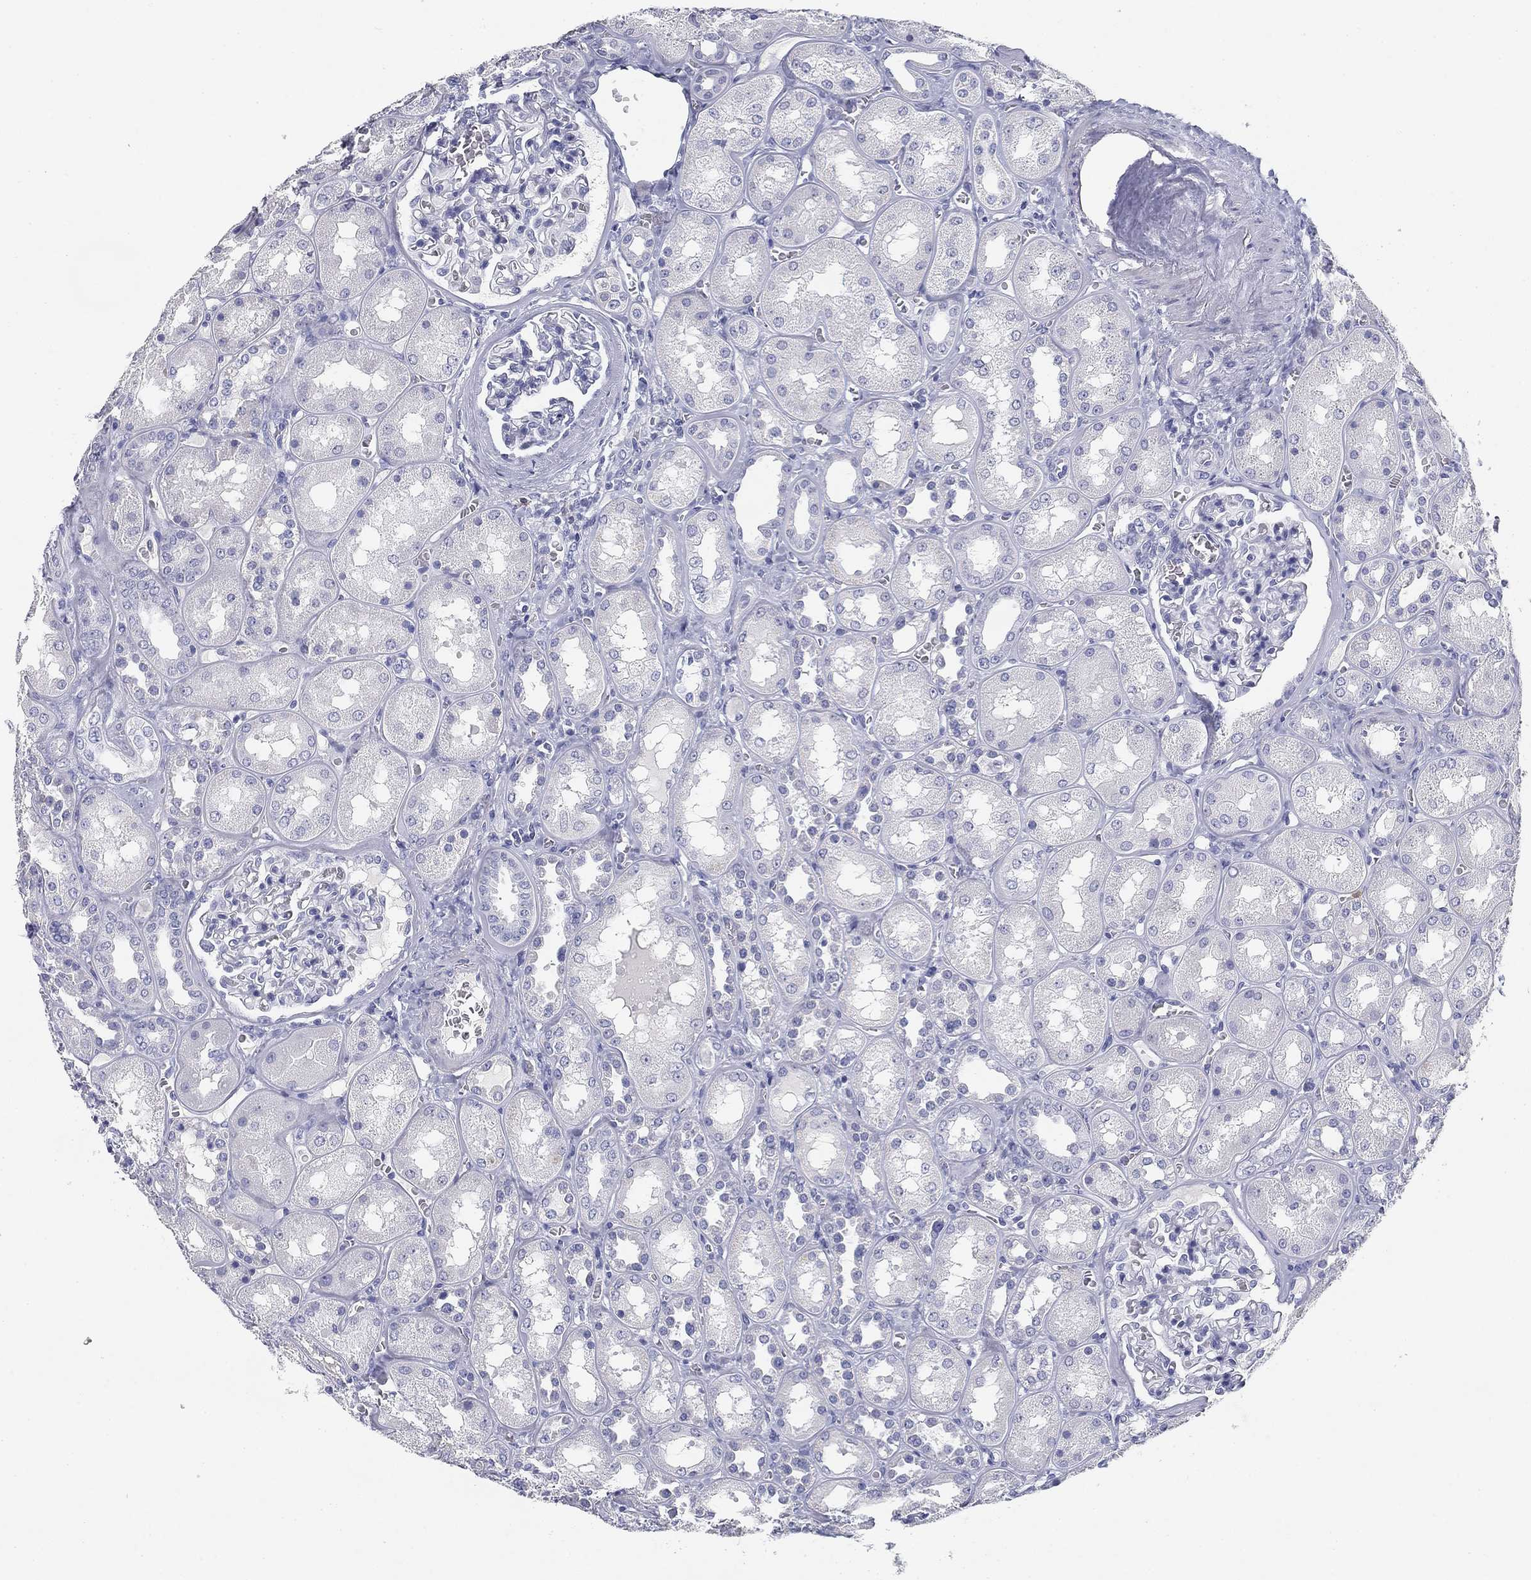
{"staining": {"intensity": "negative", "quantity": "none", "location": "none"}, "tissue": "kidney", "cell_type": "Cells in glomeruli", "image_type": "normal", "snomed": [{"axis": "morphology", "description": "Normal tissue, NOS"}, {"axis": "topography", "description": "Kidney"}], "caption": "This image is of benign kidney stained with immunohistochemistry (IHC) to label a protein in brown with the nuclei are counter-stained blue. There is no expression in cells in glomeruli.", "gene": "CD79B", "patient": {"sex": "male", "age": 73}}